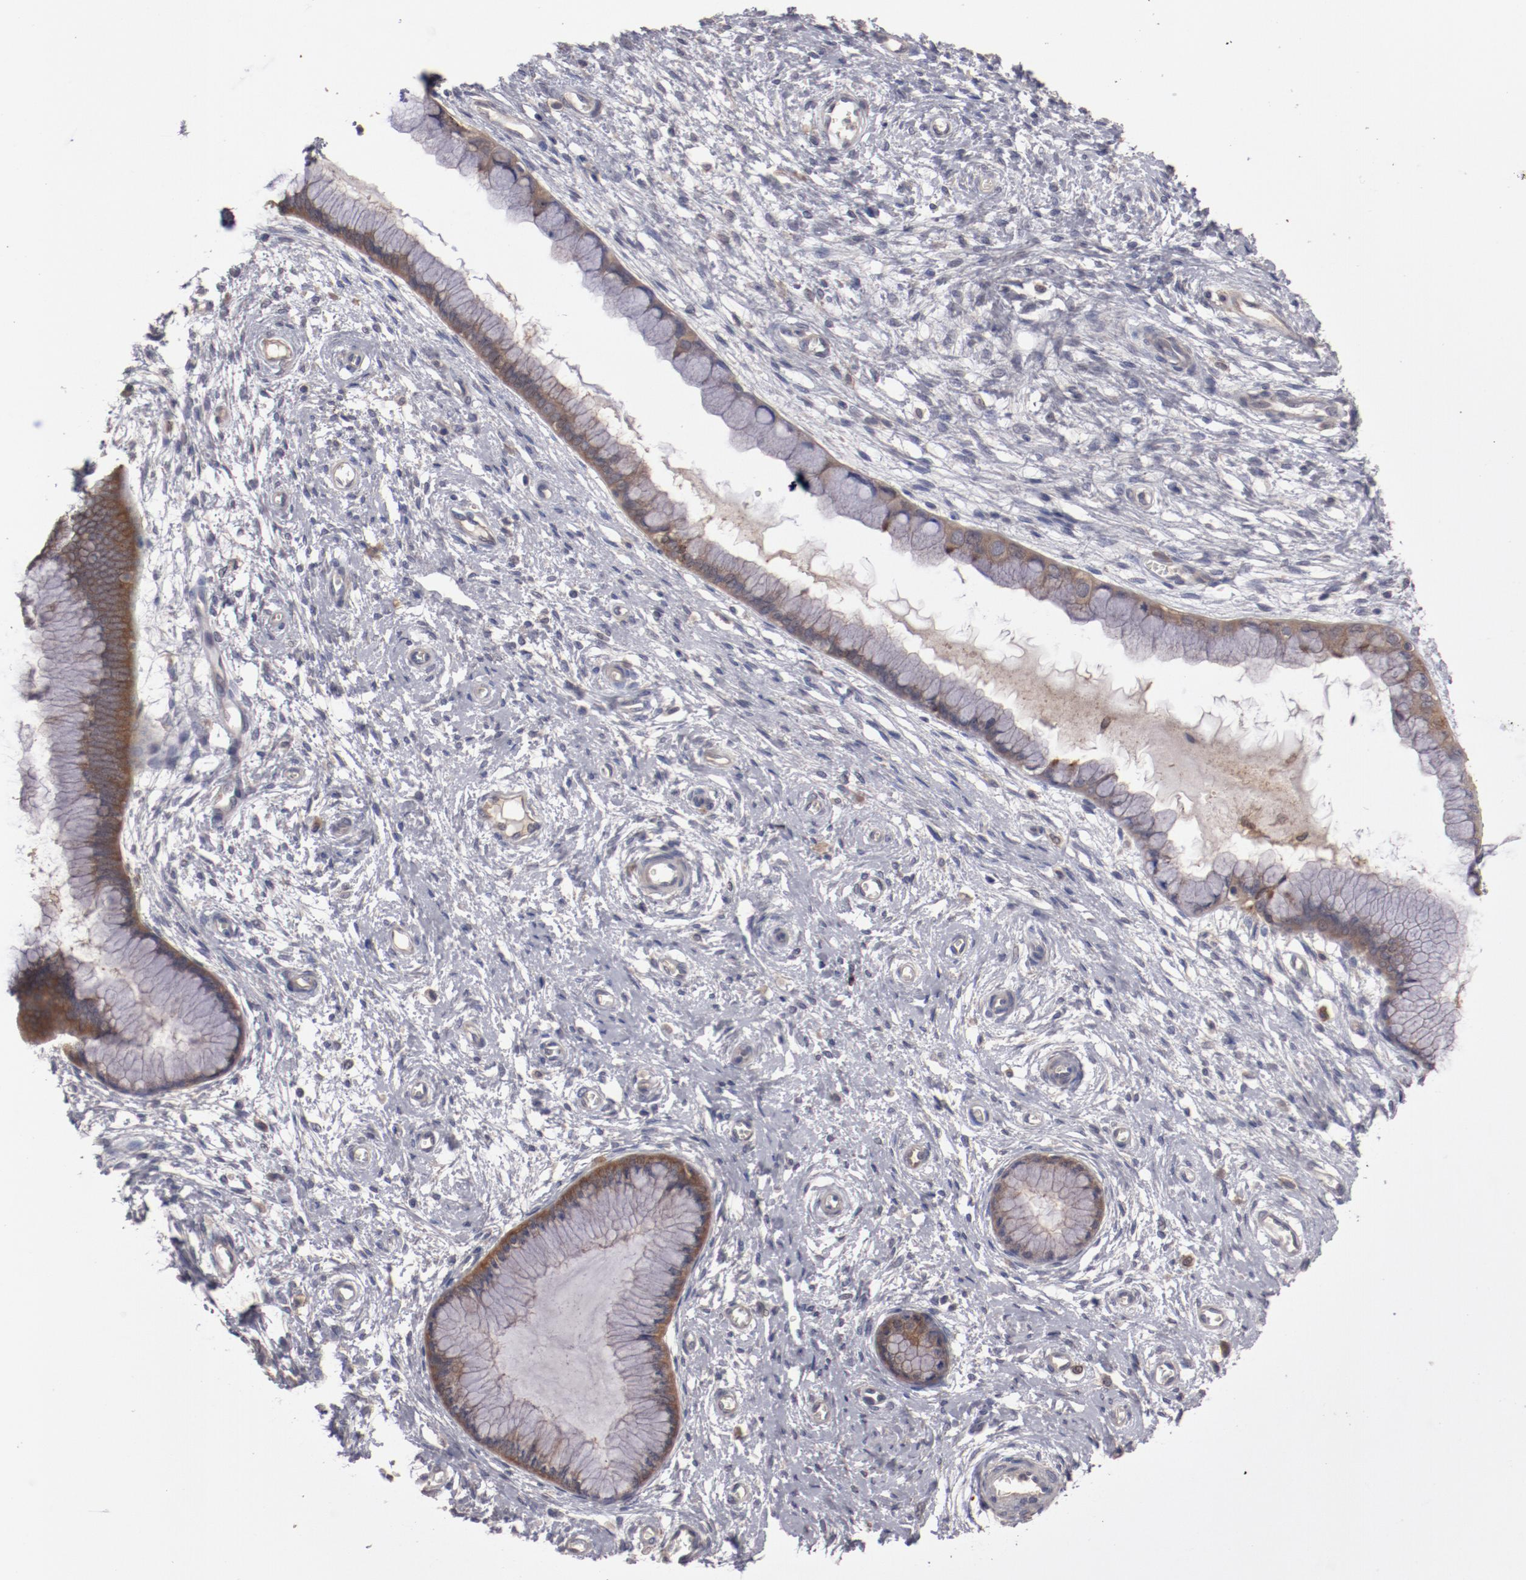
{"staining": {"intensity": "moderate", "quantity": ">75%", "location": "cytoplasmic/membranous"}, "tissue": "cervix", "cell_type": "Glandular cells", "image_type": "normal", "snomed": [{"axis": "morphology", "description": "Normal tissue, NOS"}, {"axis": "topography", "description": "Cervix"}], "caption": "Immunohistochemical staining of normal cervix shows medium levels of moderate cytoplasmic/membranous expression in about >75% of glandular cells.", "gene": "LRRC75B", "patient": {"sex": "female", "age": 55}}